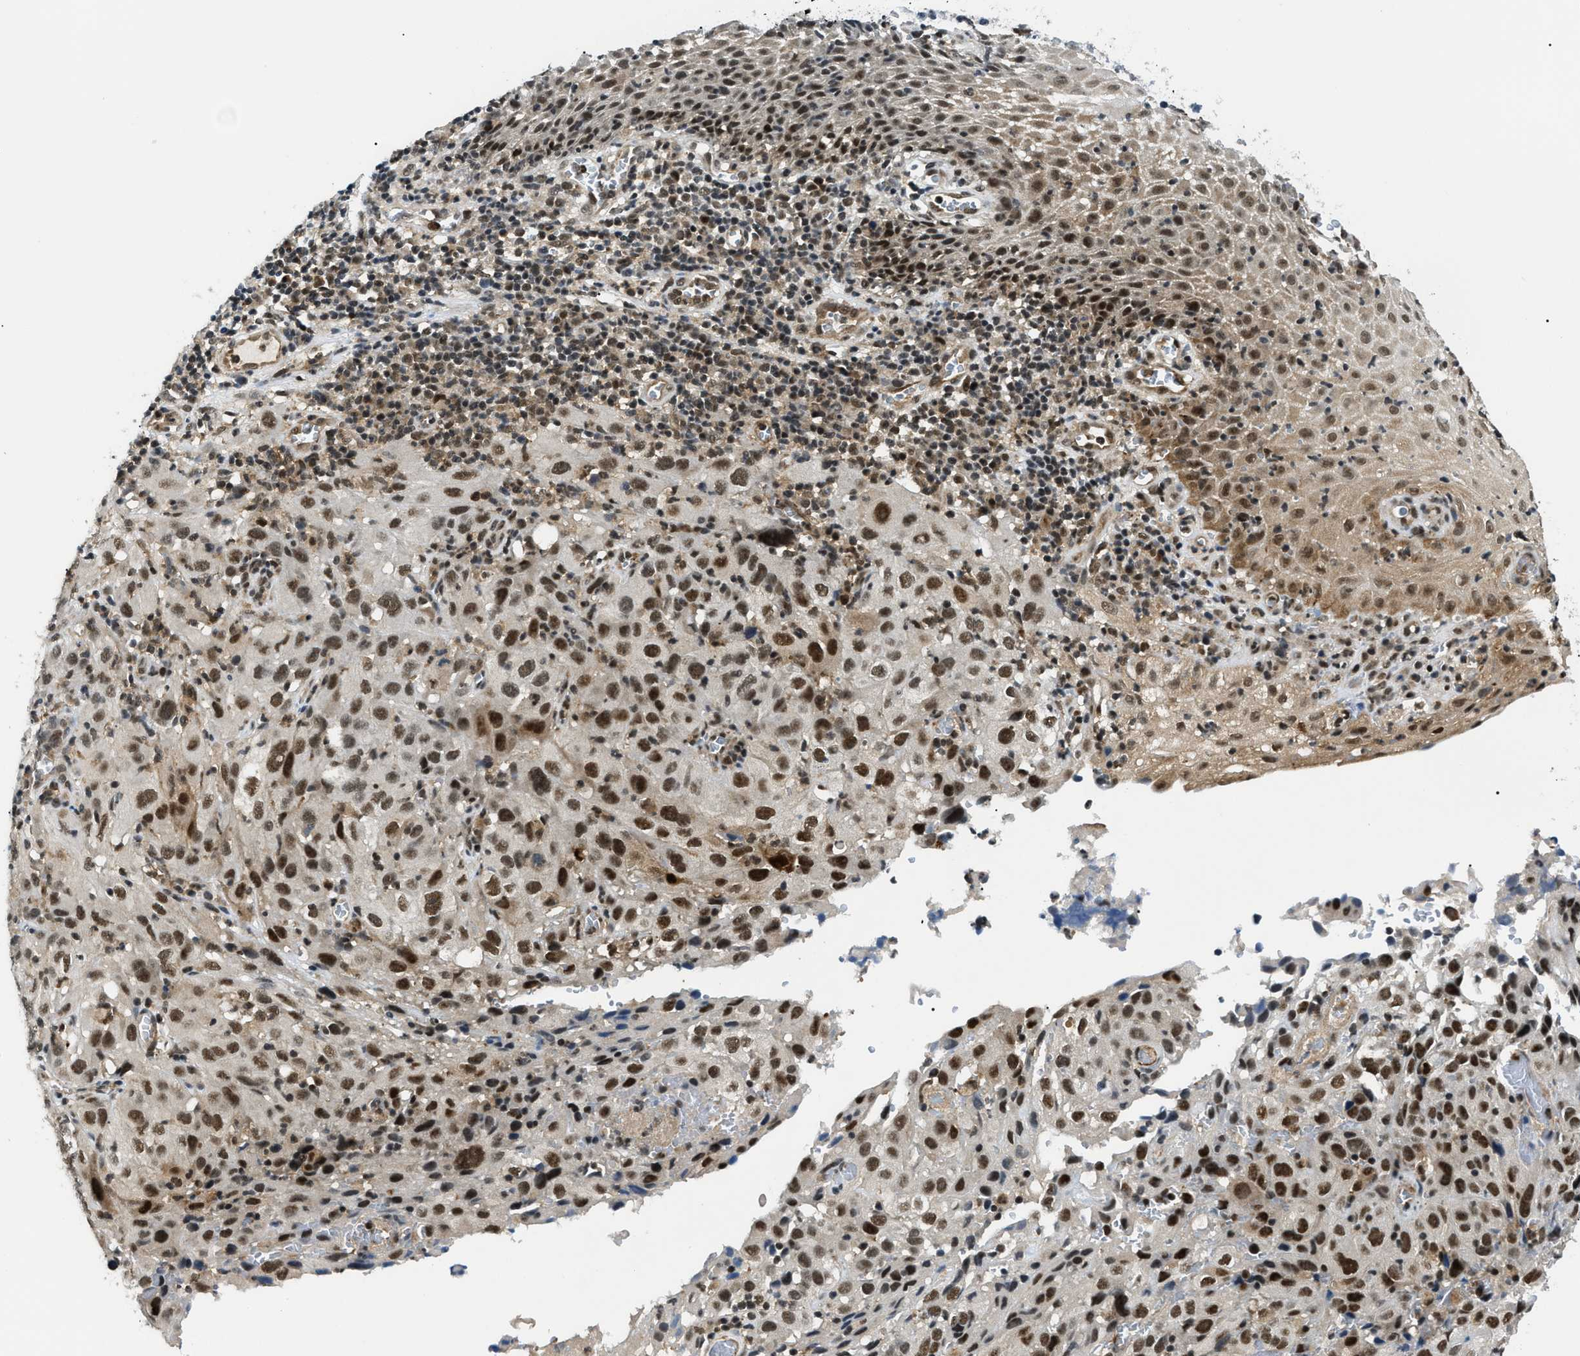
{"staining": {"intensity": "strong", "quantity": ">75%", "location": "cytoplasmic/membranous,nuclear"}, "tissue": "cervical cancer", "cell_type": "Tumor cells", "image_type": "cancer", "snomed": [{"axis": "morphology", "description": "Squamous cell carcinoma, NOS"}, {"axis": "topography", "description": "Cervix"}], "caption": "DAB (3,3'-diaminobenzidine) immunohistochemical staining of cervical cancer (squamous cell carcinoma) shows strong cytoplasmic/membranous and nuclear protein staining in approximately >75% of tumor cells. (Brightfield microscopy of DAB IHC at high magnification).", "gene": "RBM15", "patient": {"sex": "female", "age": 32}}